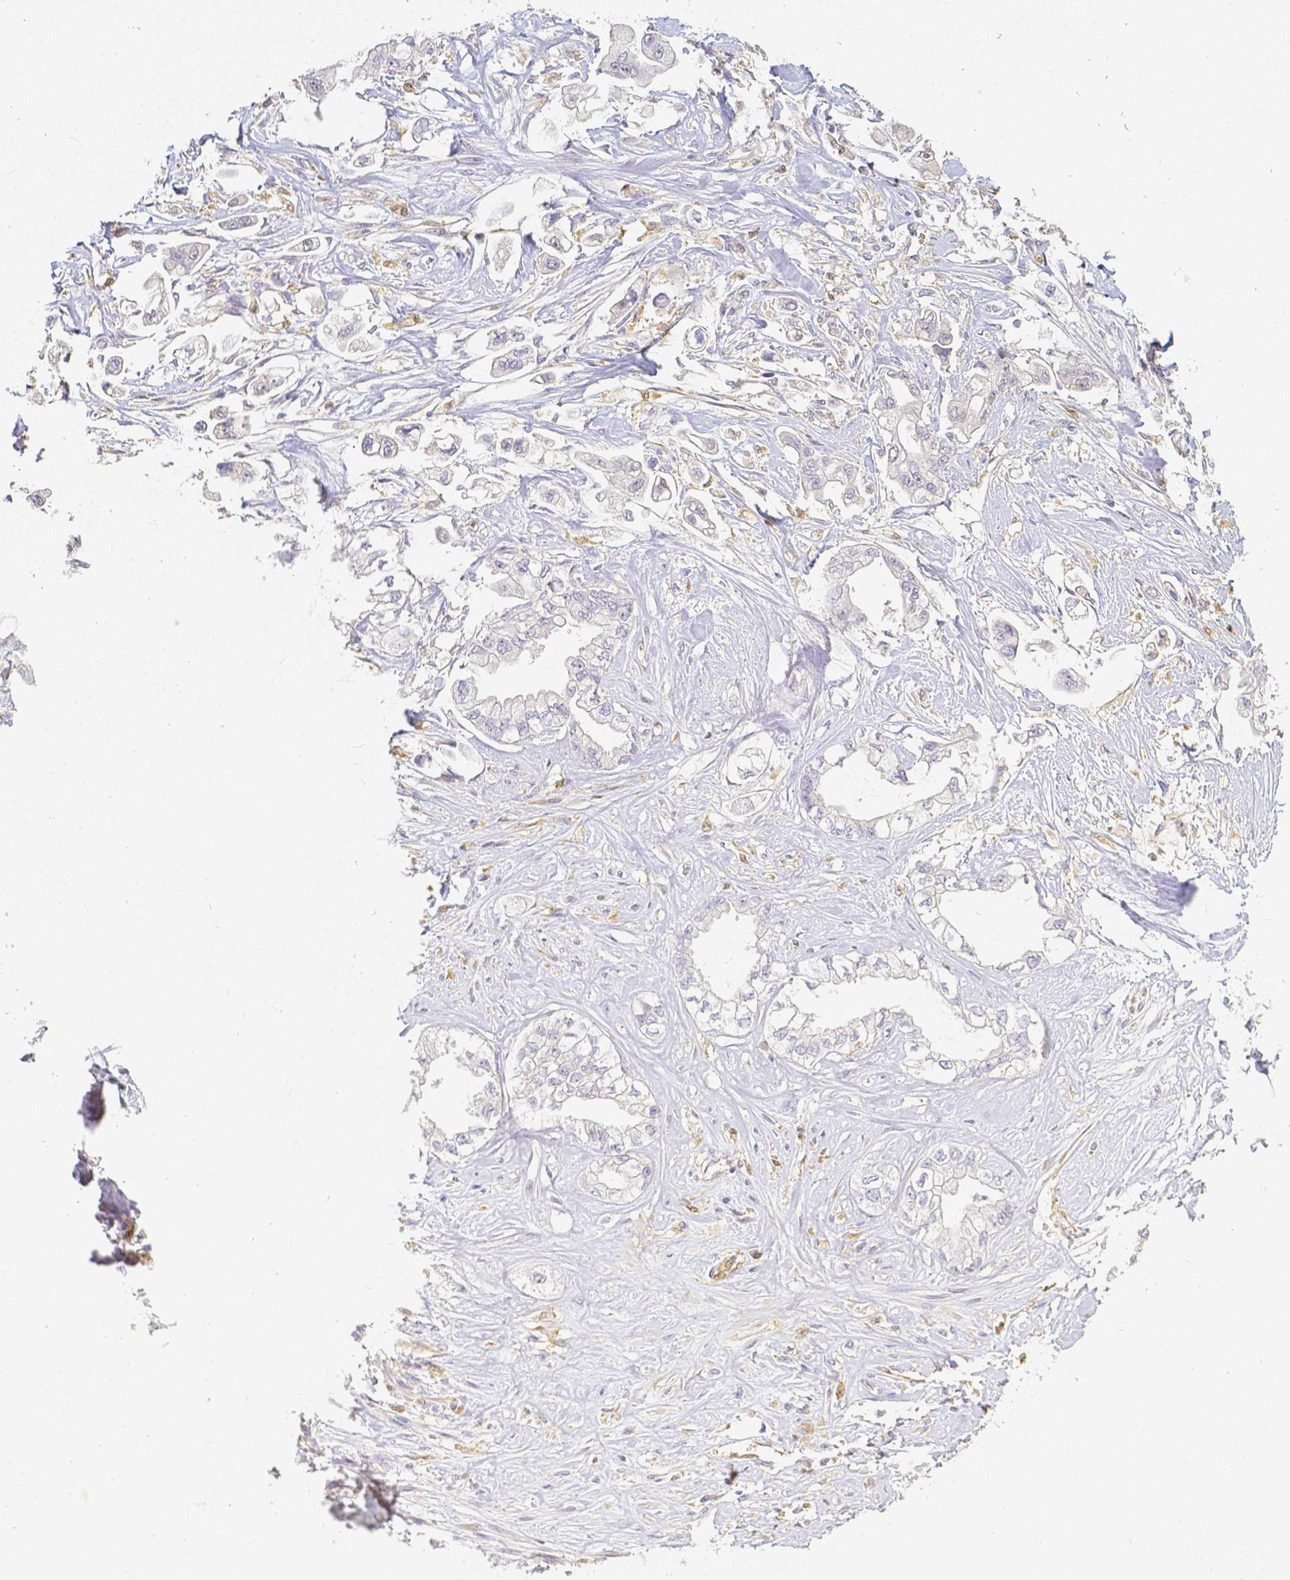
{"staining": {"intensity": "negative", "quantity": "none", "location": "none"}, "tissue": "stomach cancer", "cell_type": "Tumor cells", "image_type": "cancer", "snomed": [{"axis": "morphology", "description": "Adenocarcinoma, NOS"}, {"axis": "topography", "description": "Stomach"}], "caption": "High power microscopy micrograph of an immunohistochemistry micrograph of stomach cancer (adenocarcinoma), revealing no significant staining in tumor cells.", "gene": "KCNH1", "patient": {"sex": "male", "age": 62}}